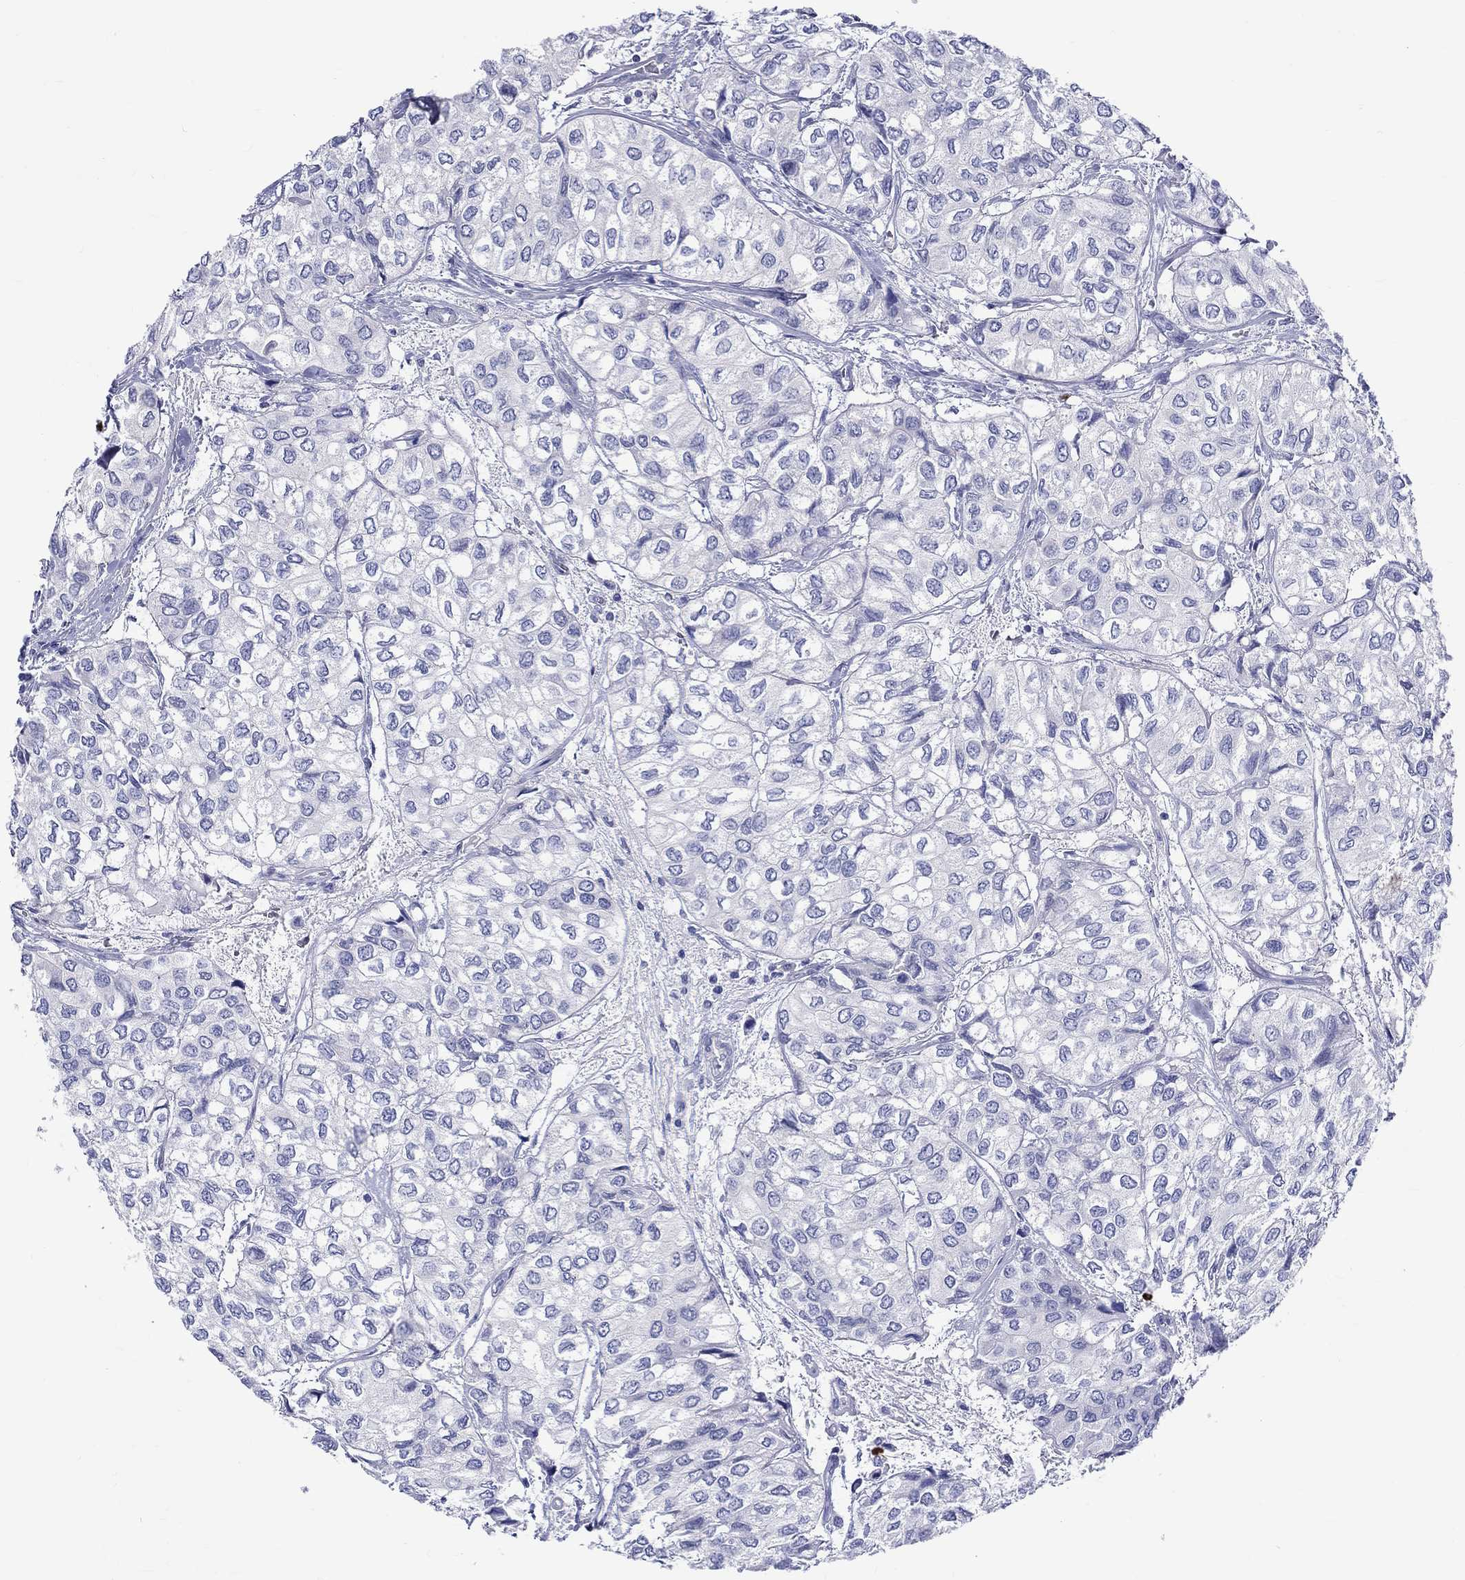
{"staining": {"intensity": "negative", "quantity": "none", "location": "none"}, "tissue": "urothelial cancer", "cell_type": "Tumor cells", "image_type": "cancer", "snomed": [{"axis": "morphology", "description": "Urothelial carcinoma, High grade"}, {"axis": "topography", "description": "Urinary bladder"}], "caption": "A micrograph of human urothelial carcinoma (high-grade) is negative for staining in tumor cells. Nuclei are stained in blue.", "gene": "SH2D7", "patient": {"sex": "male", "age": 73}}